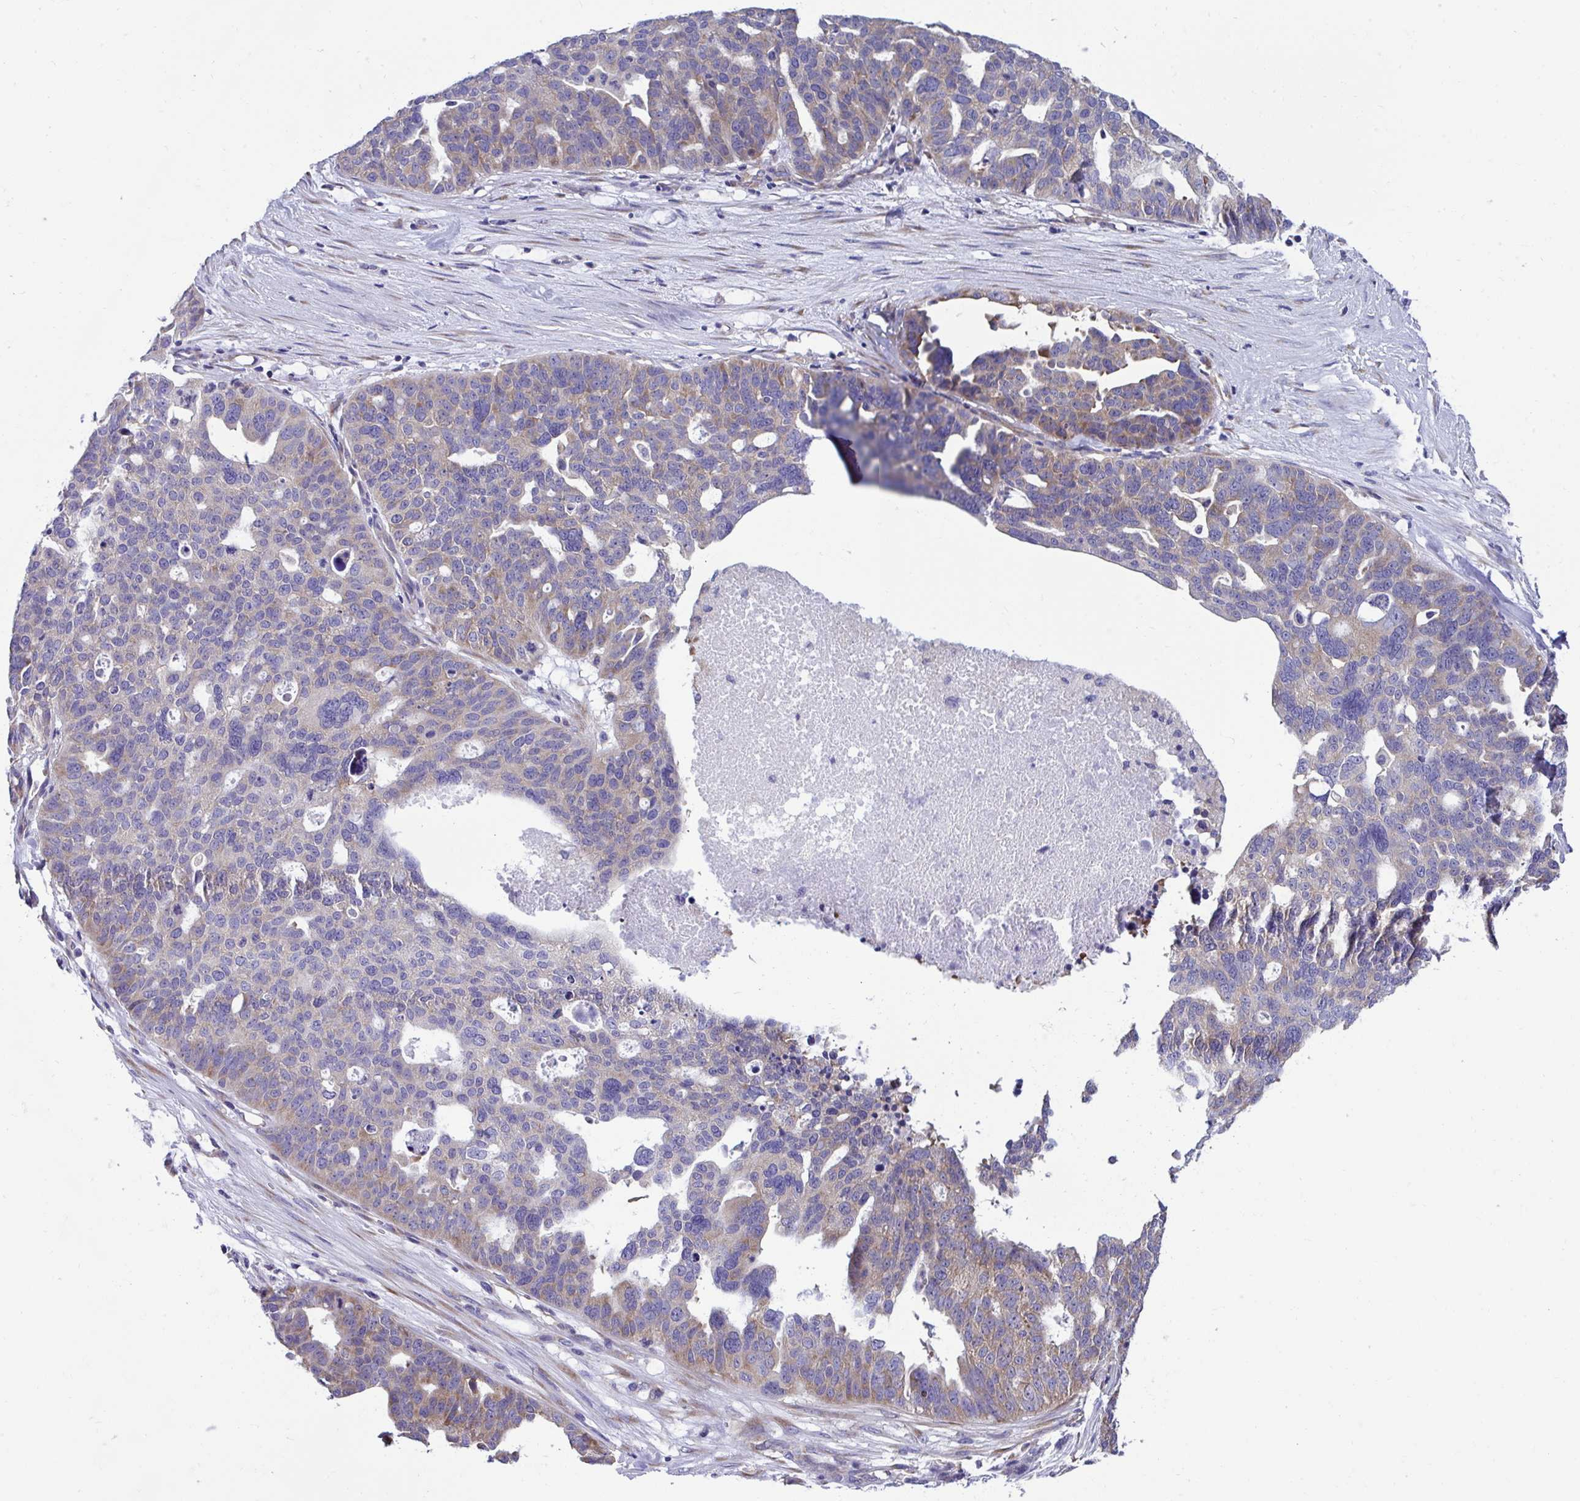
{"staining": {"intensity": "weak", "quantity": "25%-75%", "location": "cytoplasmic/membranous"}, "tissue": "ovarian cancer", "cell_type": "Tumor cells", "image_type": "cancer", "snomed": [{"axis": "morphology", "description": "Cystadenocarcinoma, serous, NOS"}, {"axis": "topography", "description": "Ovary"}], "caption": "Ovarian cancer stained for a protein shows weak cytoplasmic/membranous positivity in tumor cells.", "gene": "RPL7", "patient": {"sex": "female", "age": 59}}